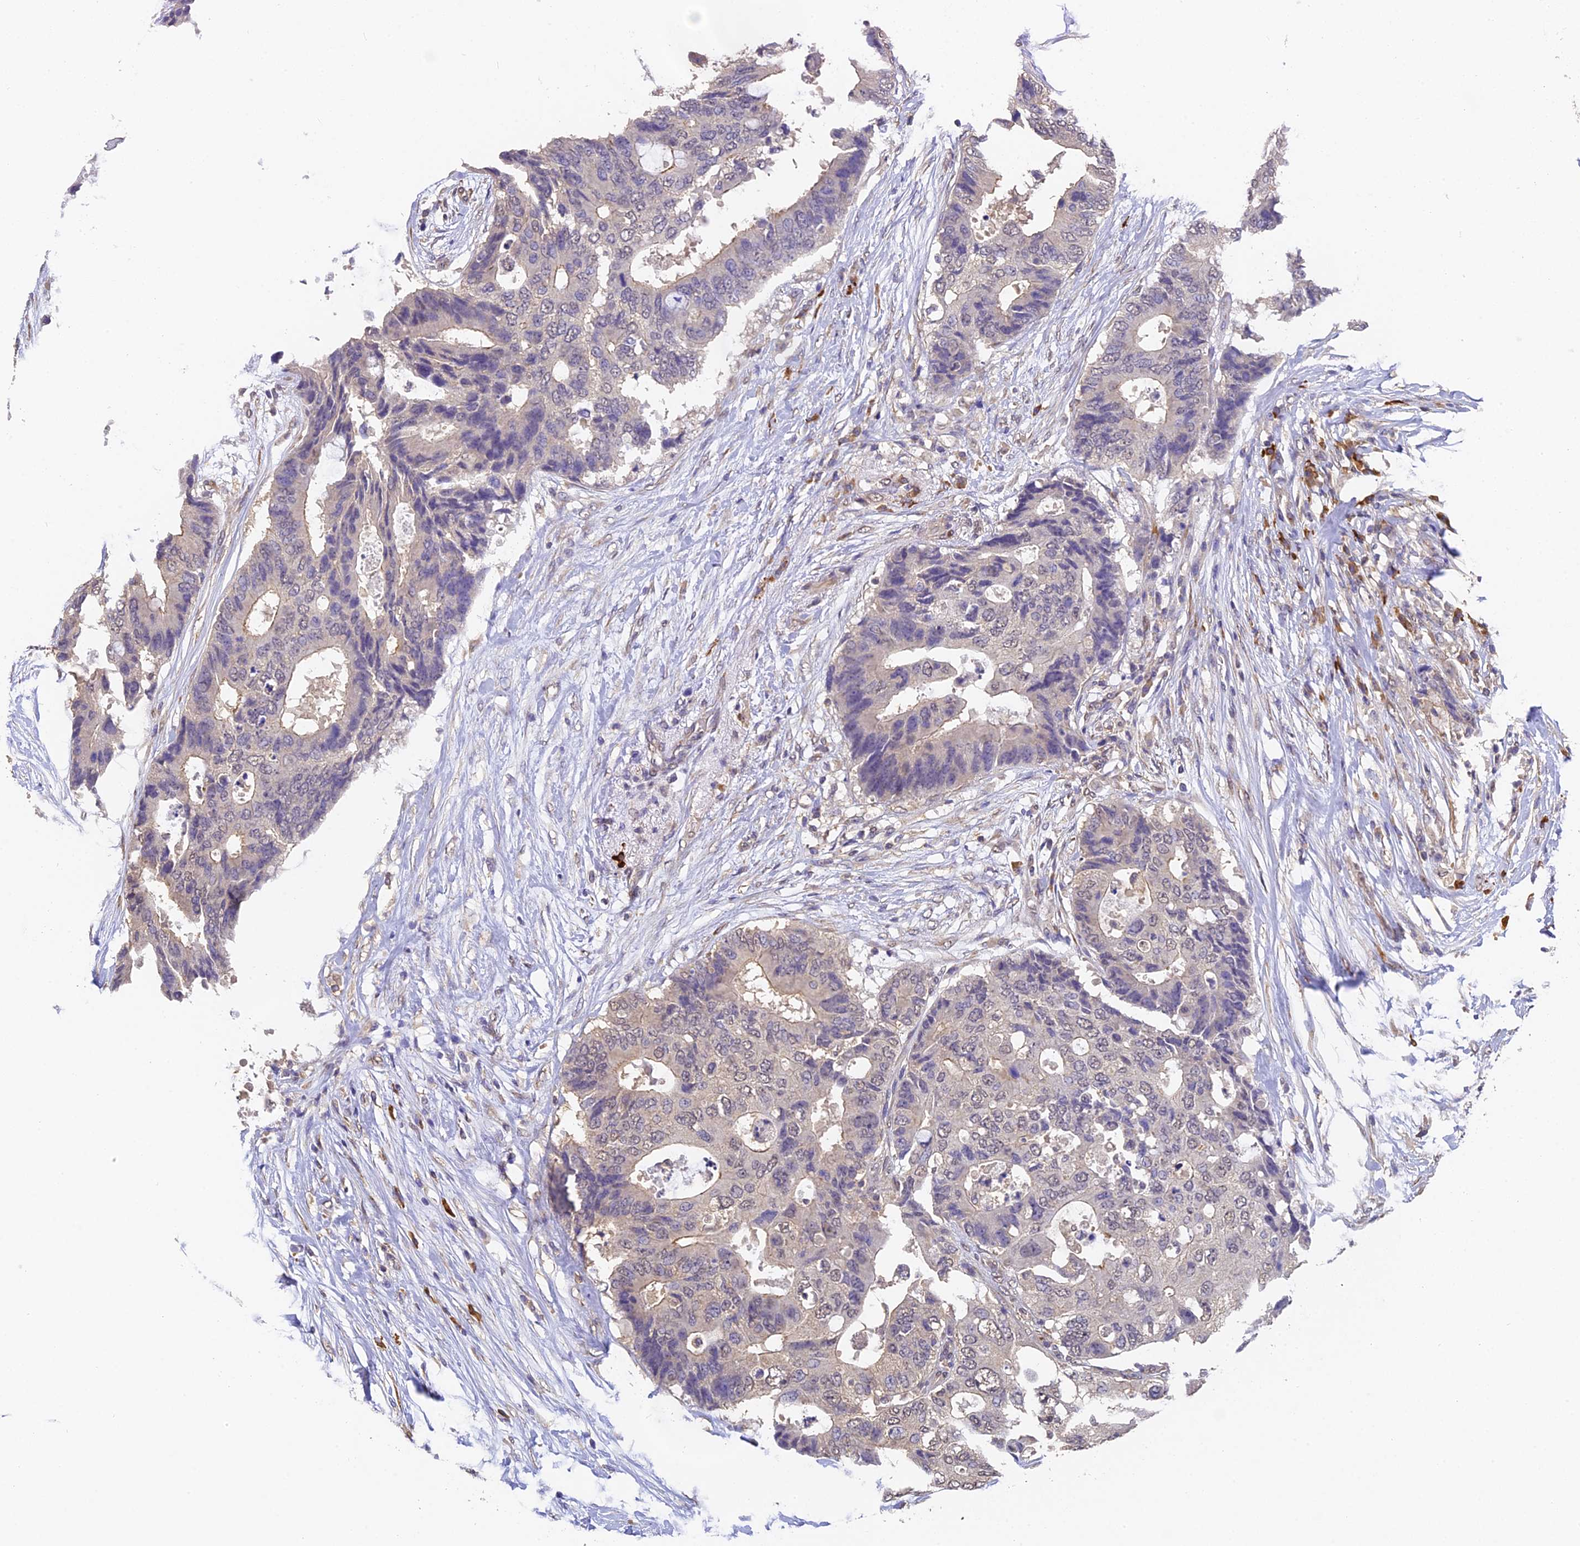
{"staining": {"intensity": "weak", "quantity": "<25%", "location": "cytoplasmic/membranous"}, "tissue": "colorectal cancer", "cell_type": "Tumor cells", "image_type": "cancer", "snomed": [{"axis": "morphology", "description": "Adenocarcinoma, NOS"}, {"axis": "topography", "description": "Colon"}], "caption": "Colorectal cancer stained for a protein using immunohistochemistry exhibits no expression tumor cells.", "gene": "SLC11A1", "patient": {"sex": "male", "age": 71}}